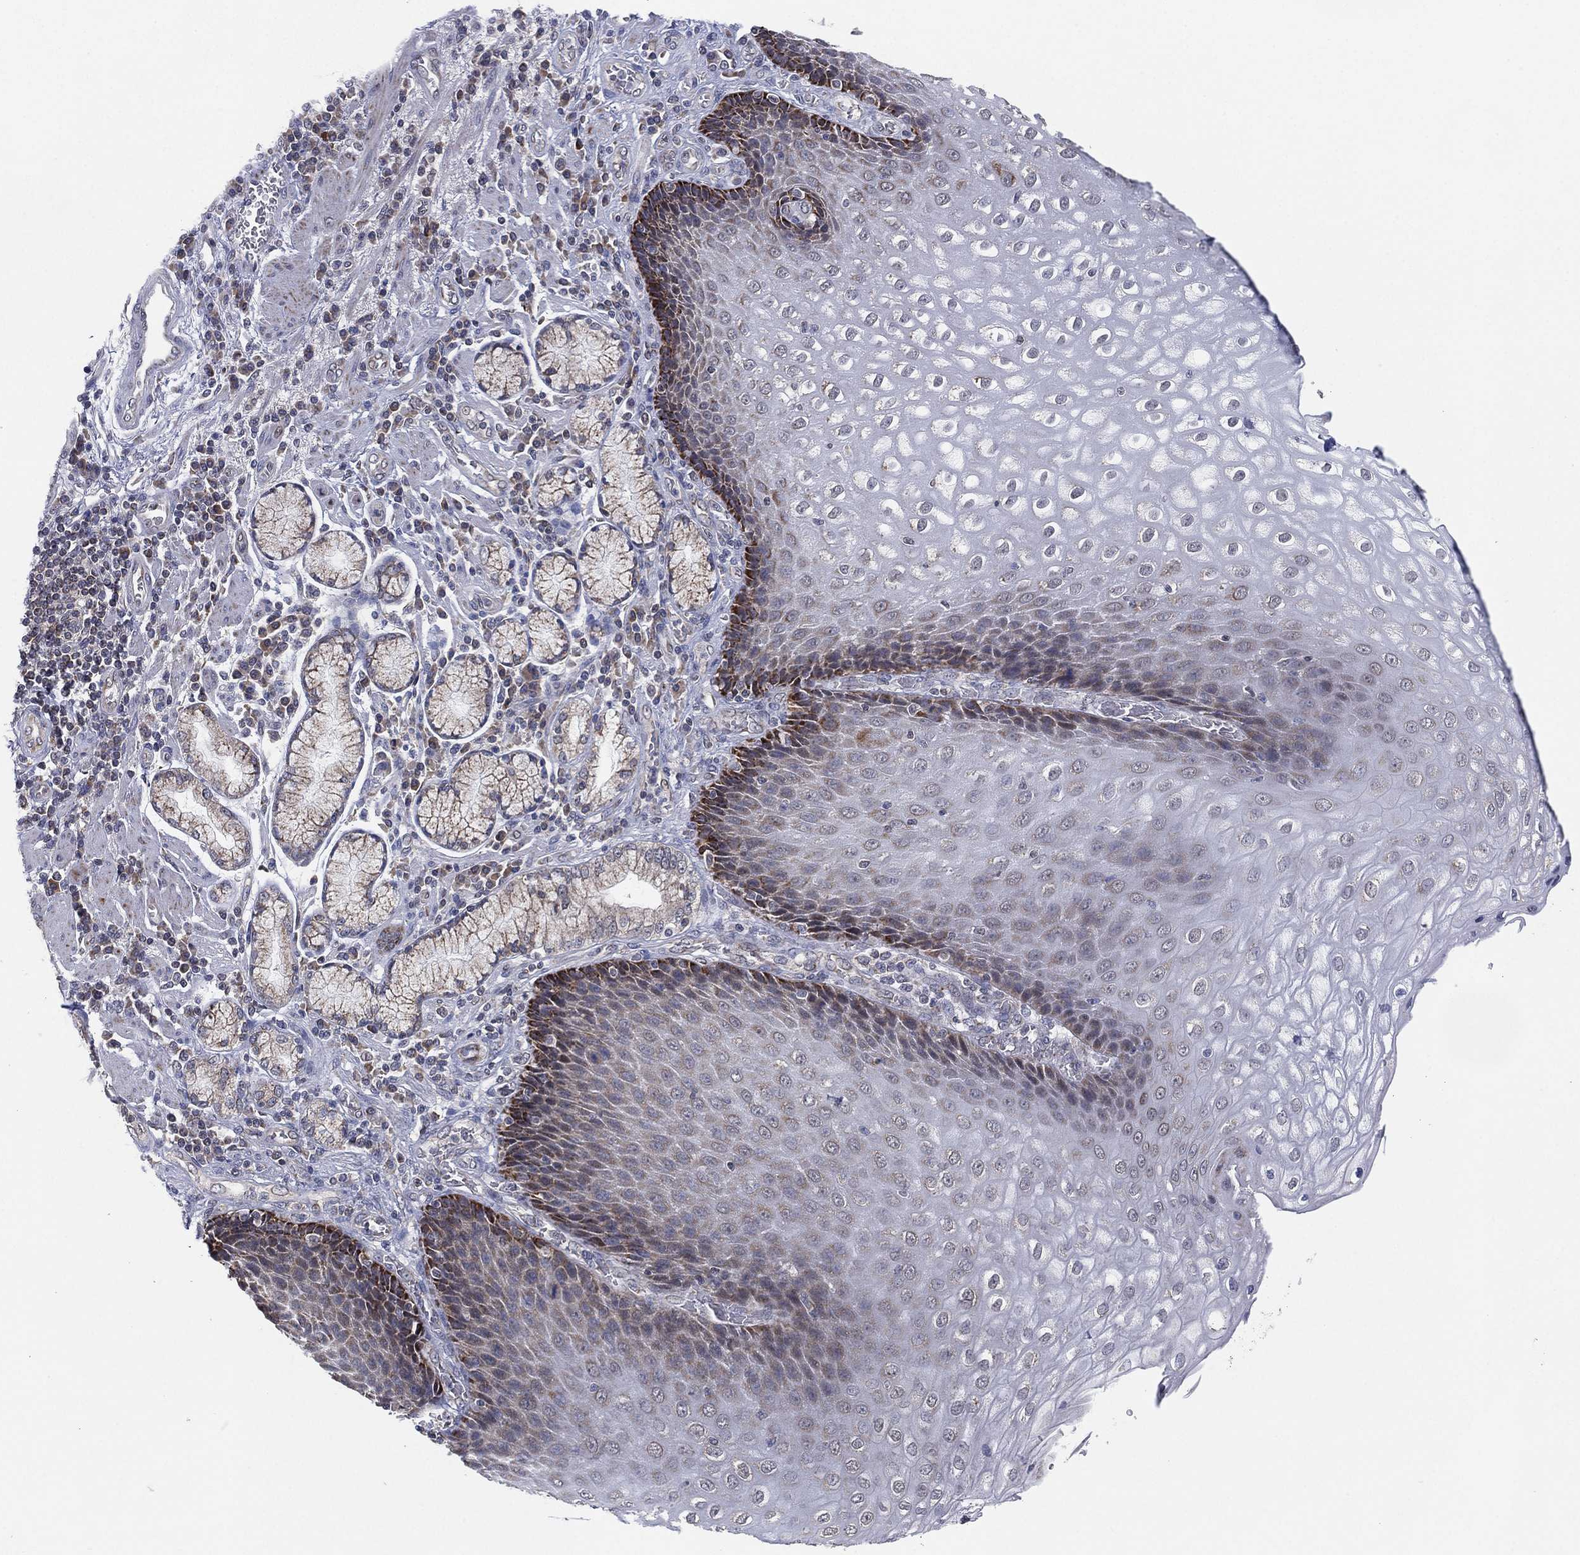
{"staining": {"intensity": "strong", "quantity": "<25%", "location": "cytoplasmic/membranous"}, "tissue": "esophagus", "cell_type": "Squamous epithelial cells", "image_type": "normal", "snomed": [{"axis": "morphology", "description": "Normal tissue, NOS"}, {"axis": "topography", "description": "Esophagus"}], "caption": "Unremarkable esophagus reveals strong cytoplasmic/membranous staining in about <25% of squamous epithelial cells.", "gene": "PSMG4", "patient": {"sex": "male", "age": 57}}